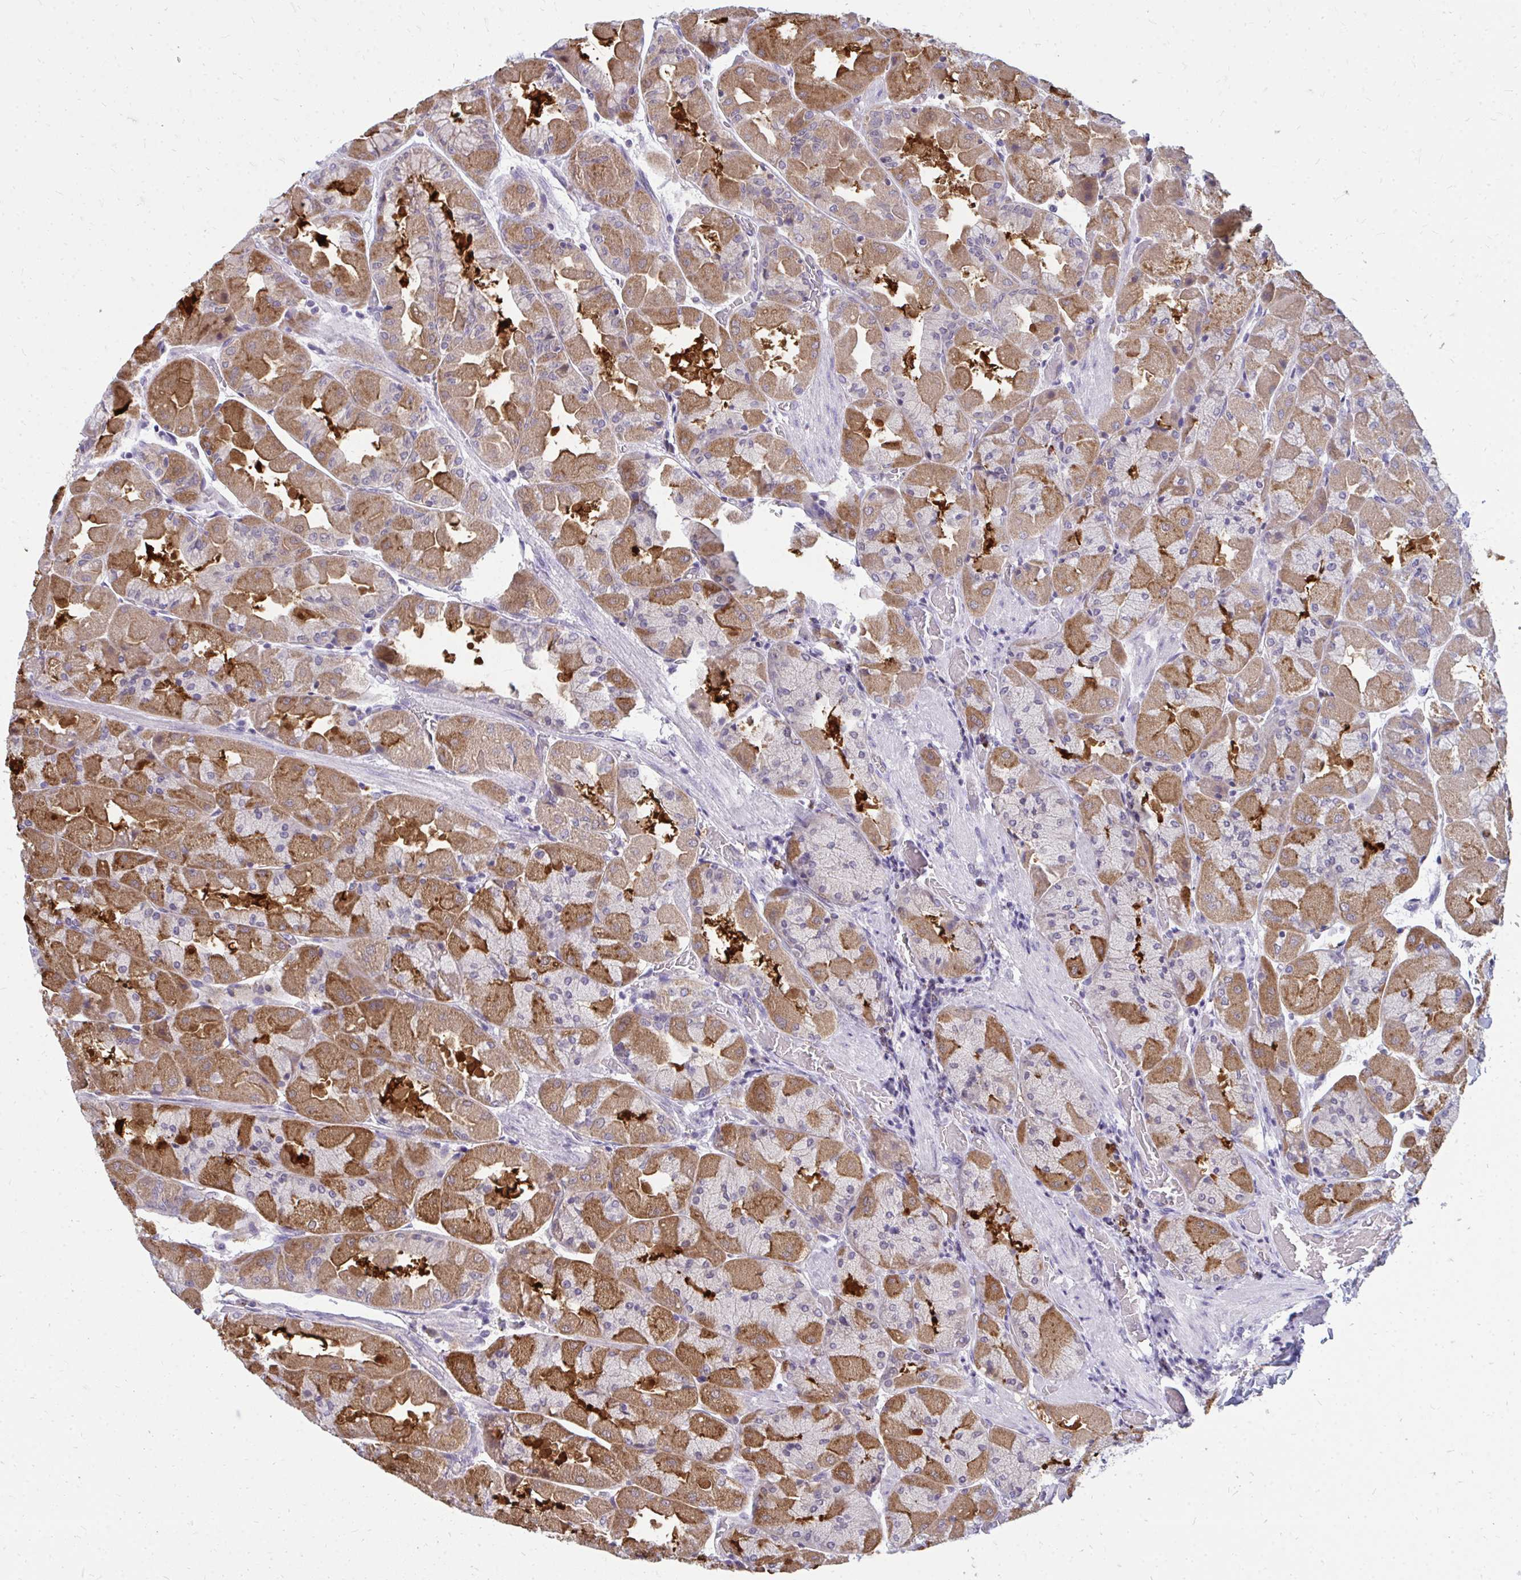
{"staining": {"intensity": "moderate", "quantity": ">75%", "location": "cytoplasmic/membranous"}, "tissue": "stomach", "cell_type": "Glandular cells", "image_type": "normal", "snomed": [{"axis": "morphology", "description": "Normal tissue, NOS"}, {"axis": "topography", "description": "Stomach"}], "caption": "Immunohistochemical staining of normal stomach shows medium levels of moderate cytoplasmic/membranous expression in about >75% of glandular cells. The staining is performed using DAB brown chromogen to label protein expression. The nuclei are counter-stained blue using hematoxylin.", "gene": "ACSL5", "patient": {"sex": "female", "age": 61}}